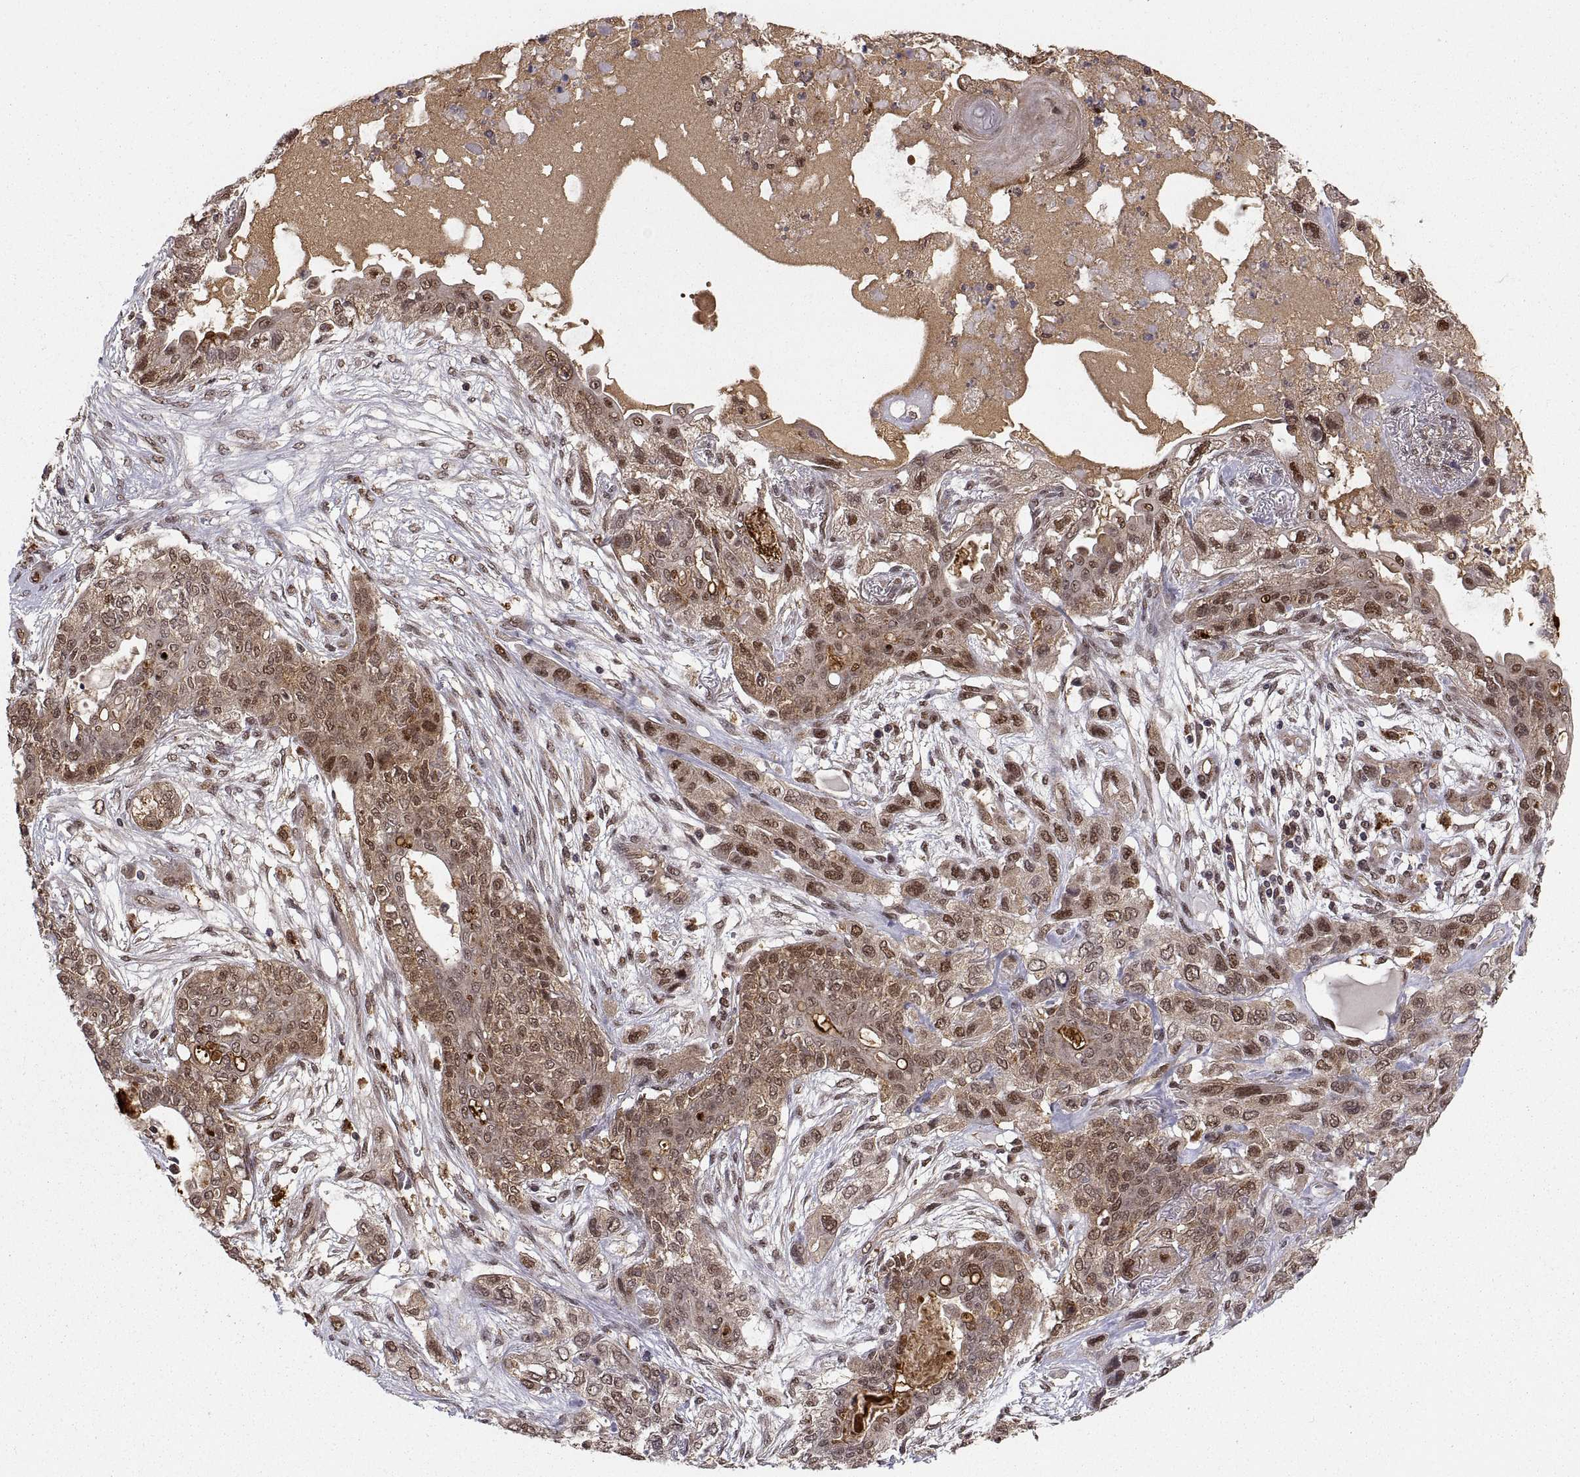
{"staining": {"intensity": "moderate", "quantity": ">75%", "location": "cytoplasmic/membranous,nuclear"}, "tissue": "lung cancer", "cell_type": "Tumor cells", "image_type": "cancer", "snomed": [{"axis": "morphology", "description": "Squamous cell carcinoma, NOS"}, {"axis": "topography", "description": "Lung"}], "caption": "Lung cancer (squamous cell carcinoma) stained with DAB IHC demonstrates medium levels of moderate cytoplasmic/membranous and nuclear positivity in approximately >75% of tumor cells.", "gene": "PSMC2", "patient": {"sex": "female", "age": 70}}